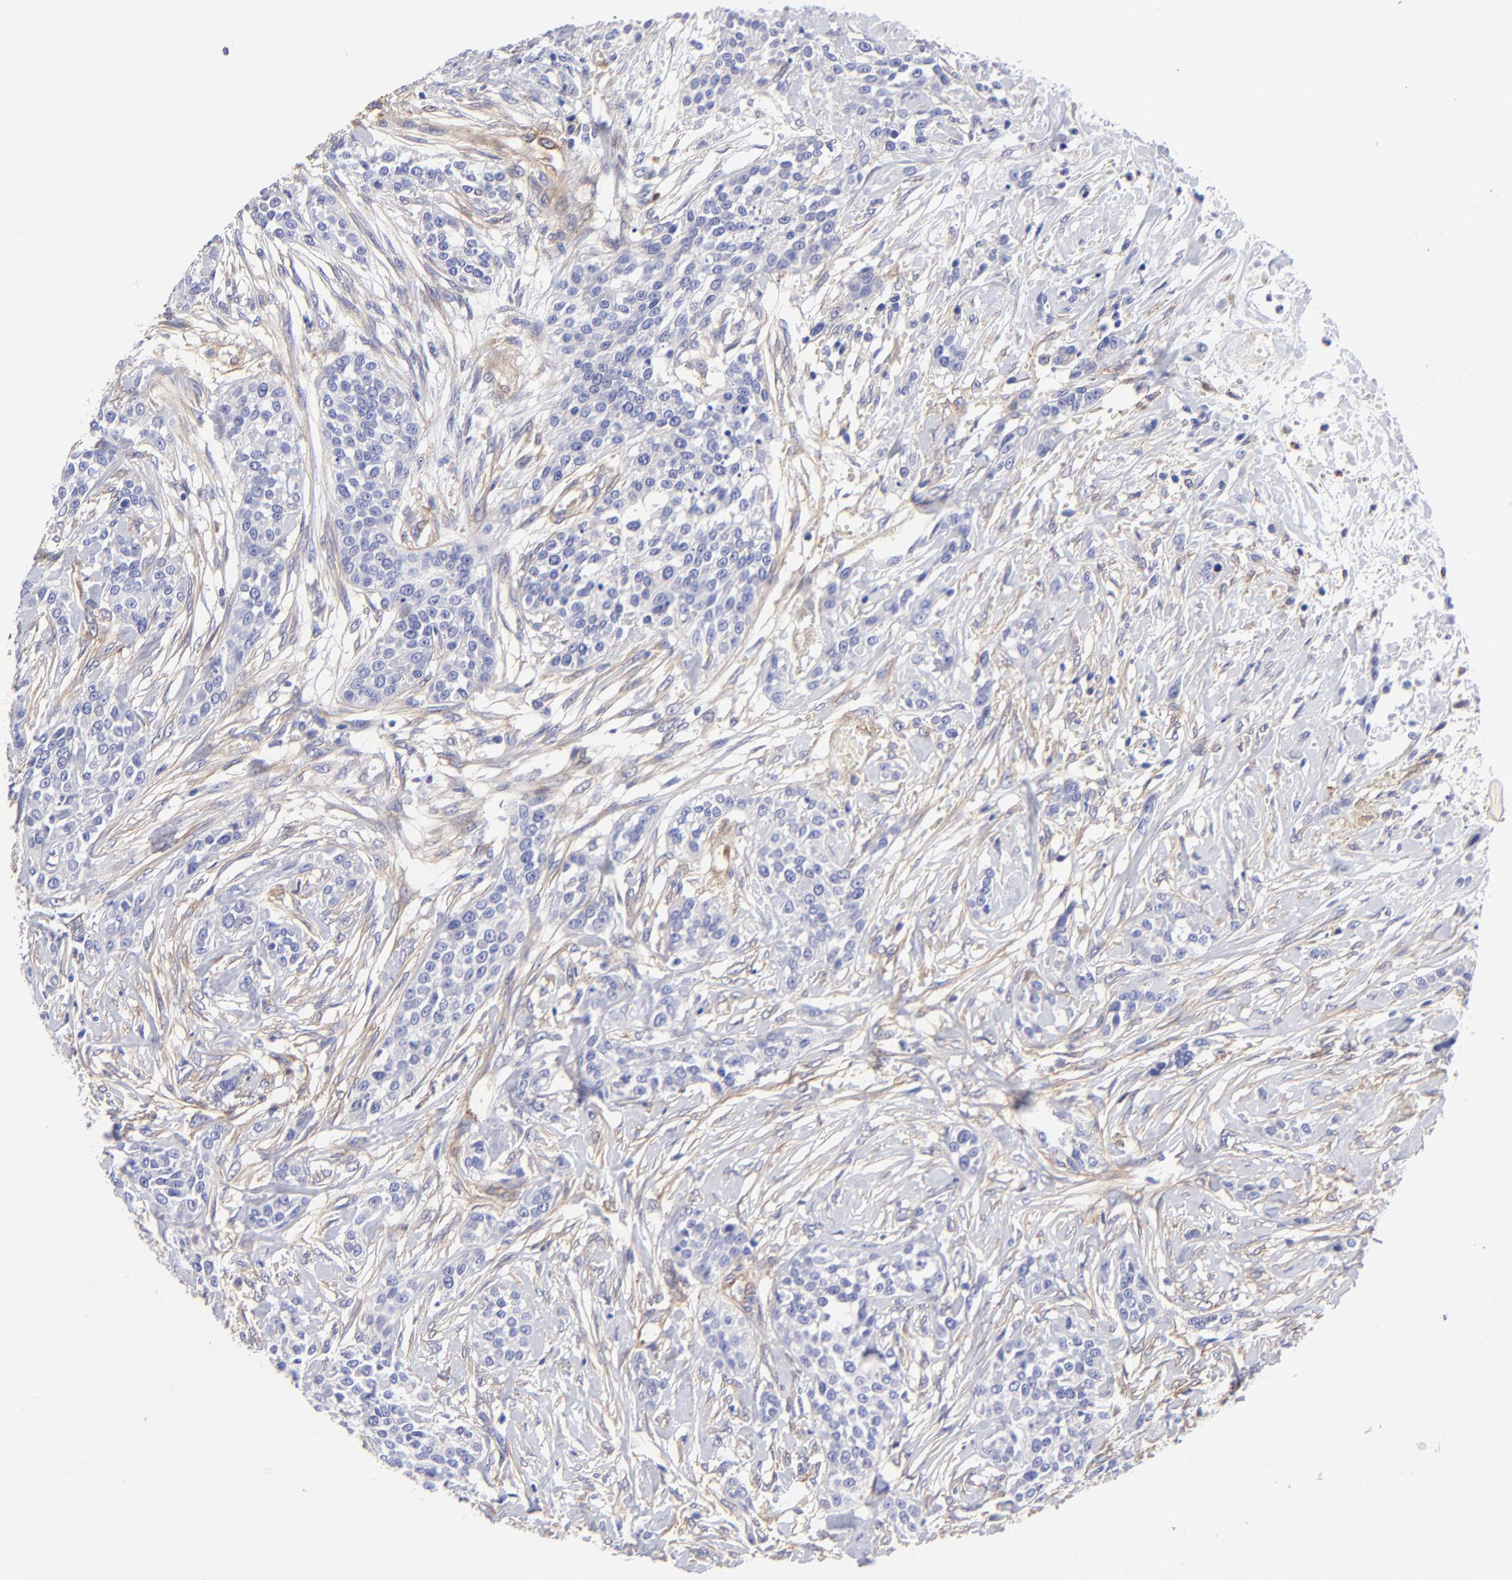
{"staining": {"intensity": "weak", "quantity": "<25%", "location": "cytoplasmic/membranous"}, "tissue": "urothelial cancer", "cell_type": "Tumor cells", "image_type": "cancer", "snomed": [{"axis": "morphology", "description": "Urothelial carcinoma, High grade"}, {"axis": "topography", "description": "Urinary bladder"}], "caption": "The image exhibits no significant expression in tumor cells of urothelial carcinoma (high-grade). (DAB IHC, high magnification).", "gene": "PPFIBP1", "patient": {"sex": "male", "age": 56}}